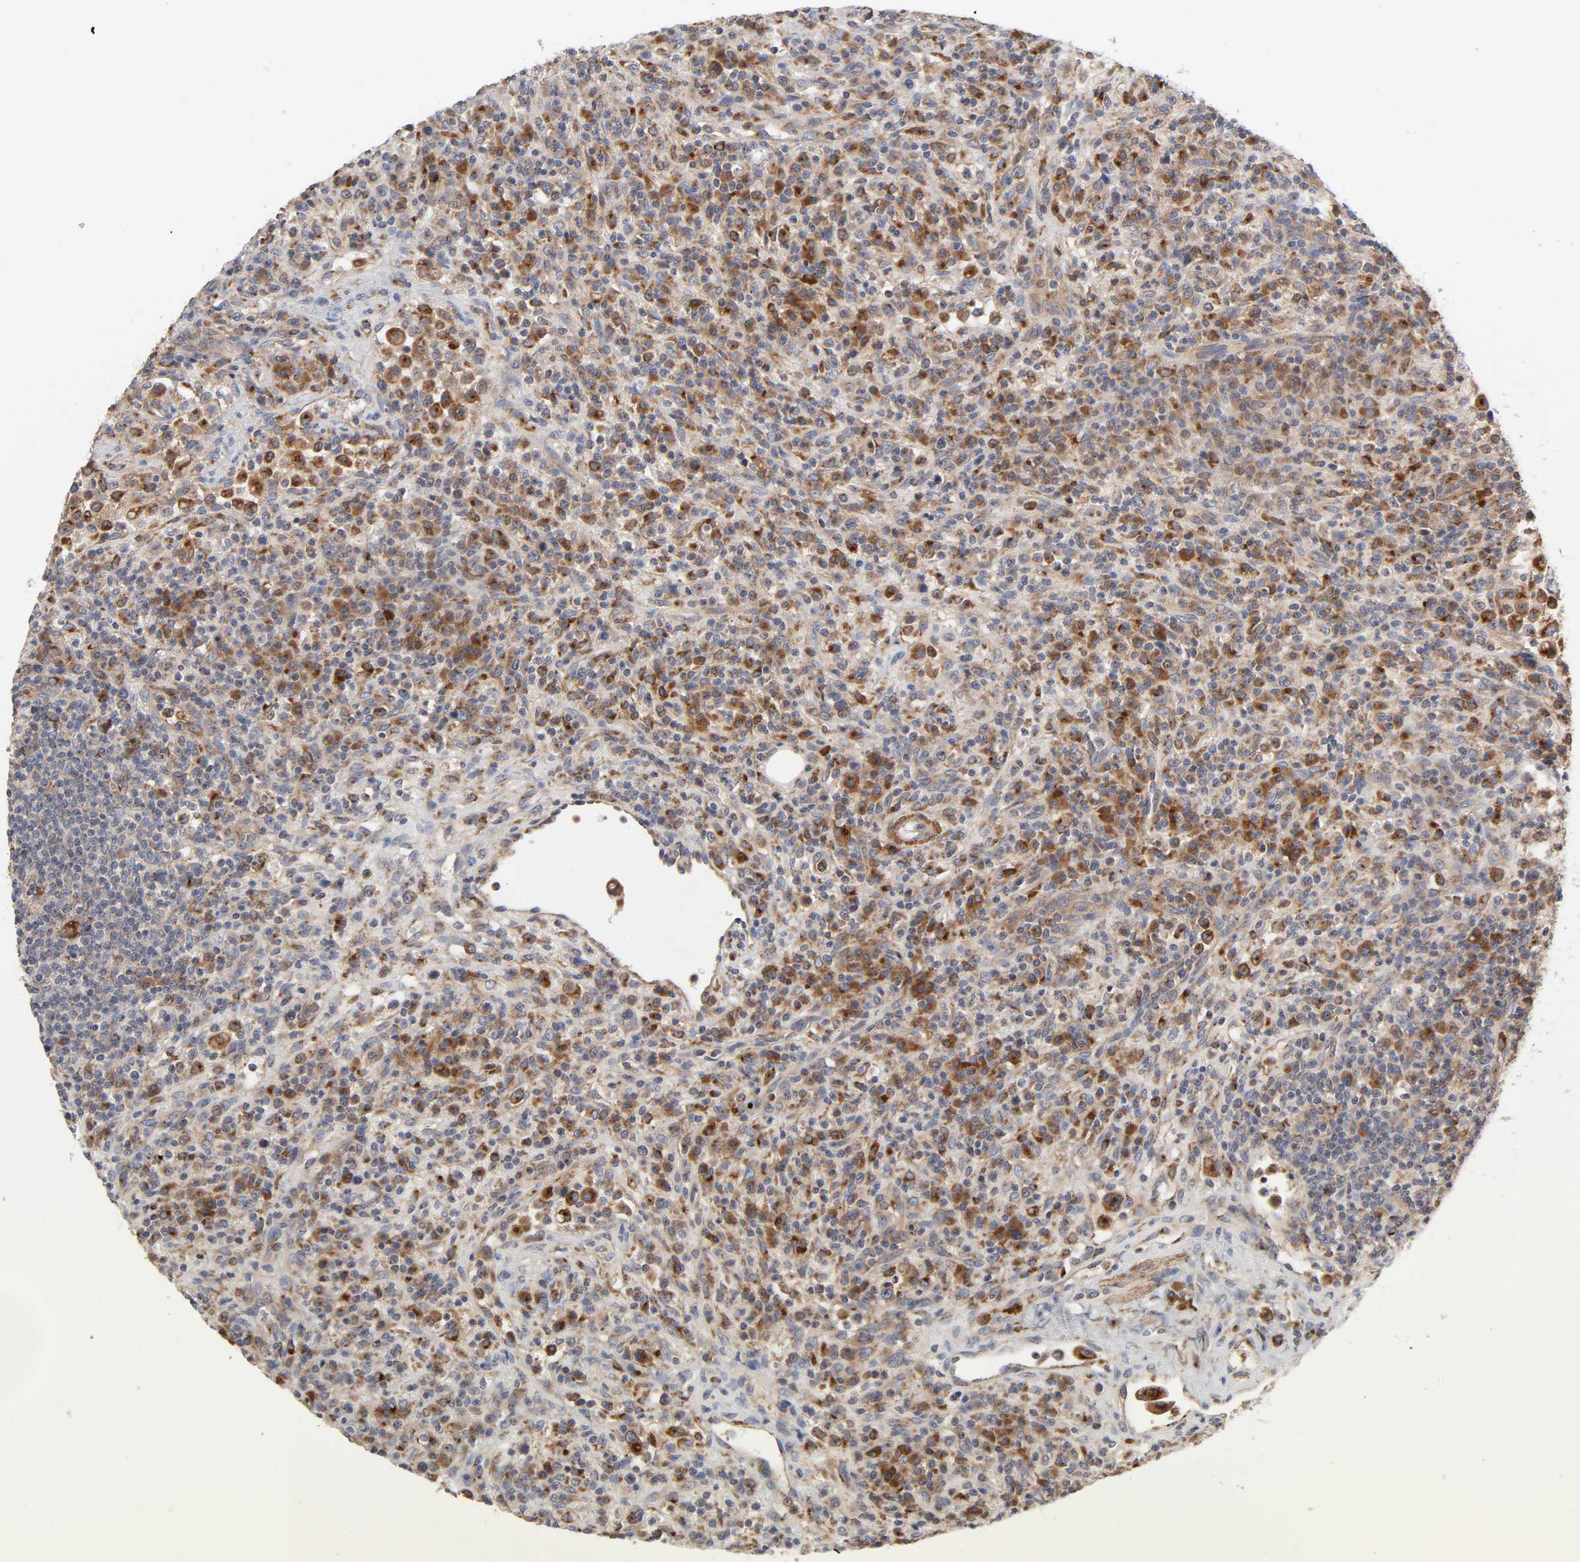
{"staining": {"intensity": "moderate", "quantity": "25%-75%", "location": "cytoplasmic/membranous"}, "tissue": "lymphoma", "cell_type": "Tumor cells", "image_type": "cancer", "snomed": [{"axis": "morphology", "description": "Hodgkin's disease, NOS"}, {"axis": "topography", "description": "Lymph node"}], "caption": "Immunohistochemical staining of lymphoma shows medium levels of moderate cytoplasmic/membranous staining in approximately 25%-75% of tumor cells. Nuclei are stained in blue.", "gene": "GNPTG", "patient": {"sex": "male", "age": 65}}